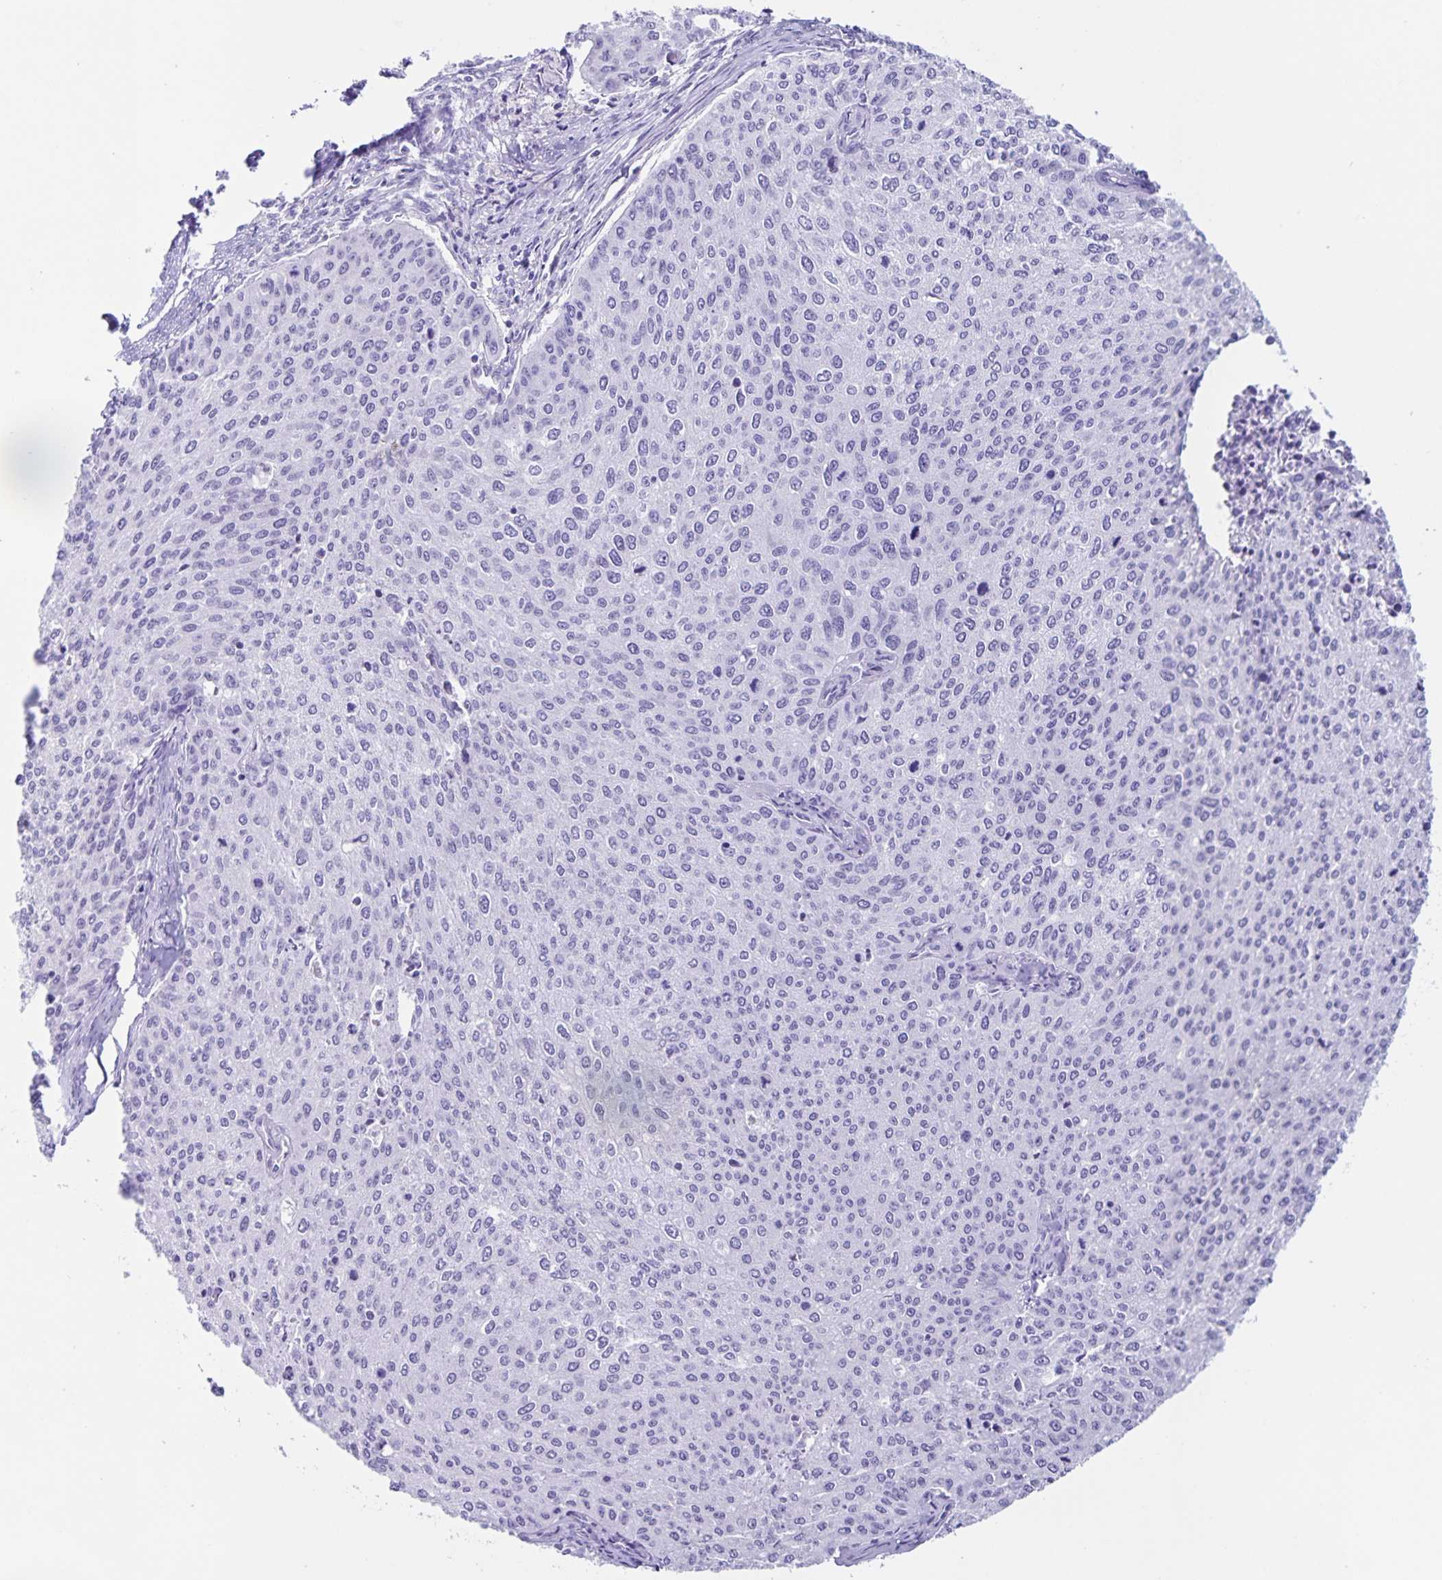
{"staining": {"intensity": "negative", "quantity": "none", "location": "none"}, "tissue": "cervical cancer", "cell_type": "Tumor cells", "image_type": "cancer", "snomed": [{"axis": "morphology", "description": "Squamous cell carcinoma, NOS"}, {"axis": "topography", "description": "Cervix"}], "caption": "Tumor cells show no significant protein staining in cervical squamous cell carcinoma.", "gene": "FAM170A", "patient": {"sex": "female", "age": 38}}